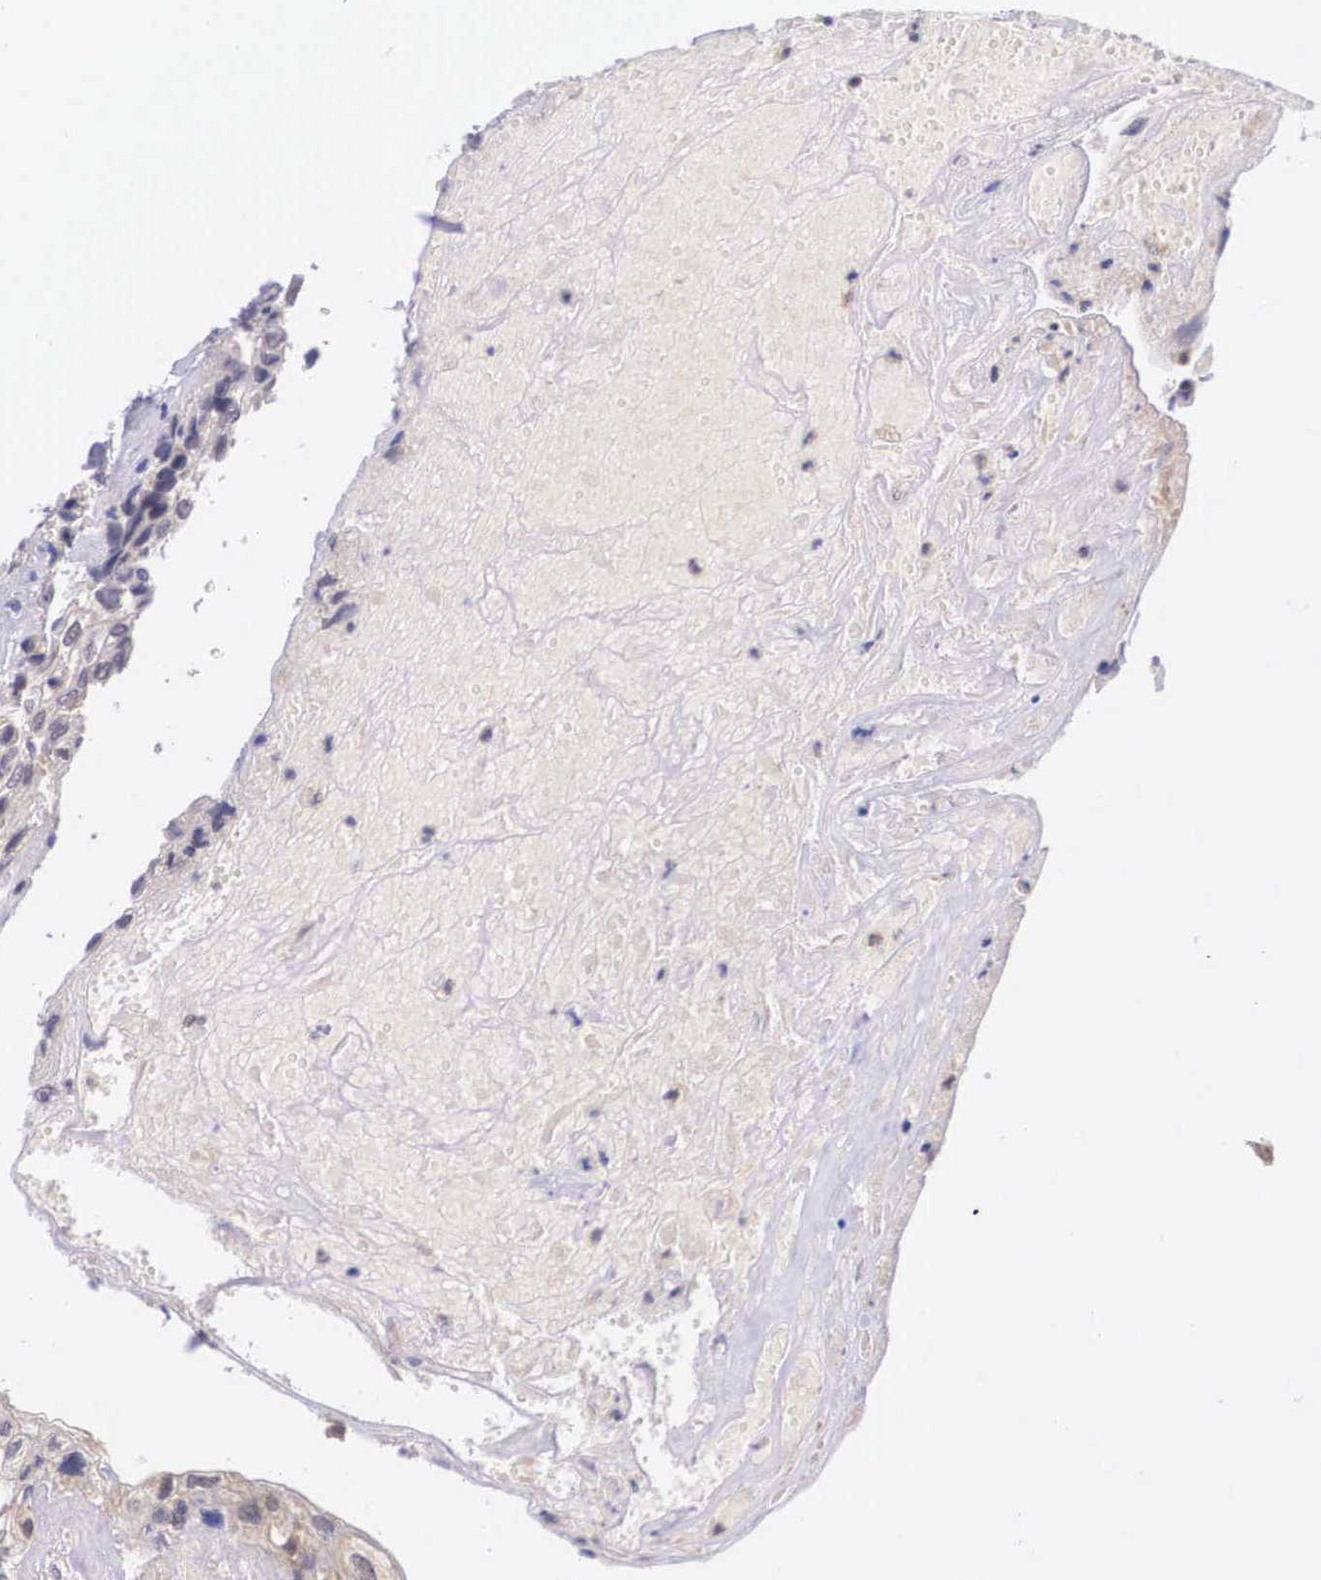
{"staining": {"intensity": "weak", "quantity": "25%-75%", "location": "cytoplasmic/membranous"}, "tissue": "breast cancer", "cell_type": "Tumor cells", "image_type": "cancer", "snomed": [{"axis": "morphology", "description": "Neoplasm, malignant, NOS"}, {"axis": "topography", "description": "Breast"}], "caption": "Protein analysis of breast cancer (malignant neoplasm) tissue exhibits weak cytoplasmic/membranous expression in about 25%-75% of tumor cells.", "gene": "IGBP1", "patient": {"sex": "female", "age": 50}}